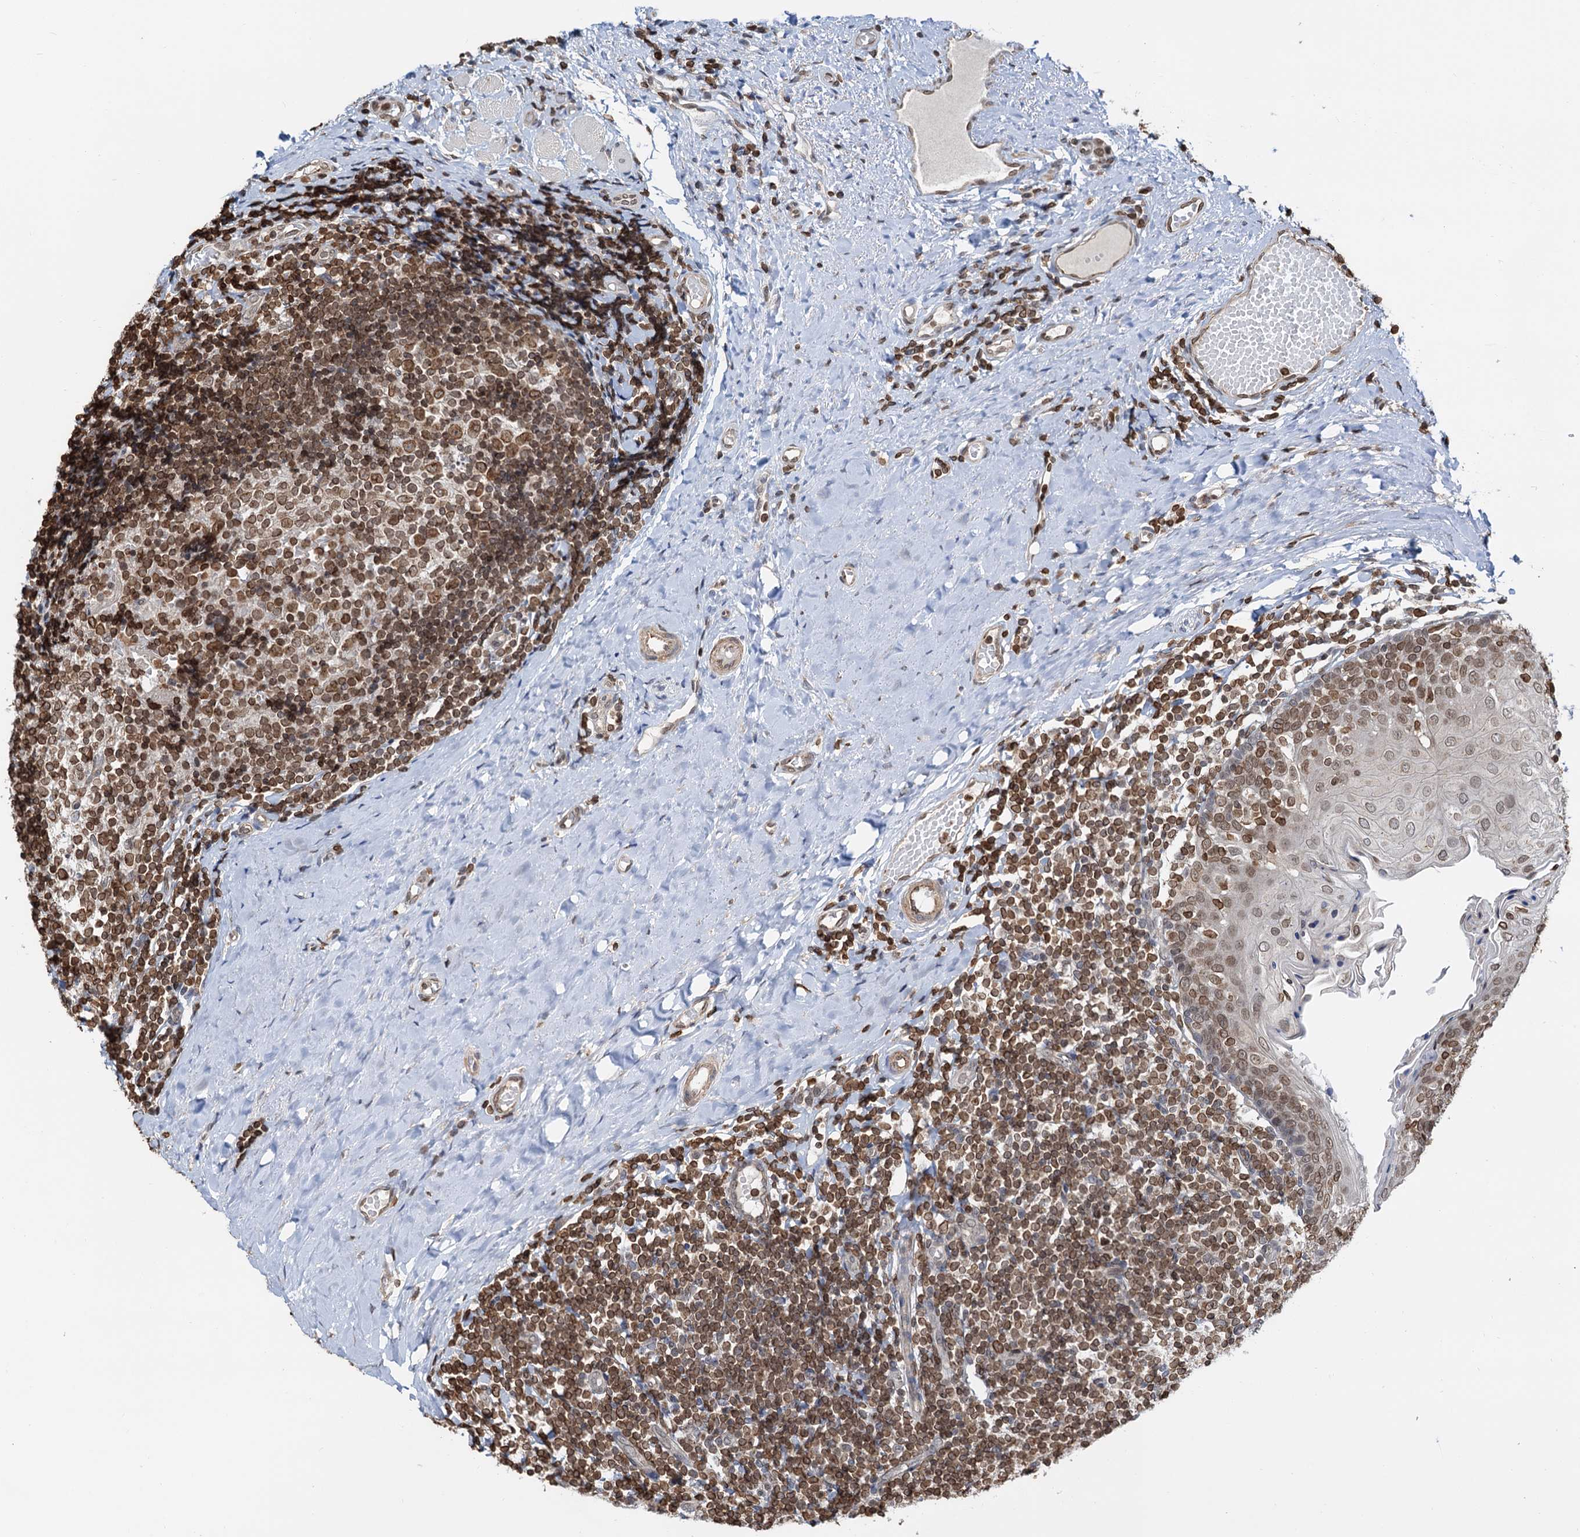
{"staining": {"intensity": "strong", "quantity": ">75%", "location": "nuclear"}, "tissue": "tonsil", "cell_type": "Germinal center cells", "image_type": "normal", "snomed": [{"axis": "morphology", "description": "Normal tissue, NOS"}, {"axis": "topography", "description": "Tonsil"}], "caption": "Immunohistochemical staining of unremarkable human tonsil demonstrates >75% levels of strong nuclear protein expression in approximately >75% of germinal center cells. Using DAB (brown) and hematoxylin (blue) stains, captured at high magnification using brightfield microscopy.", "gene": "ZC3H13", "patient": {"sex": "female", "age": 19}}